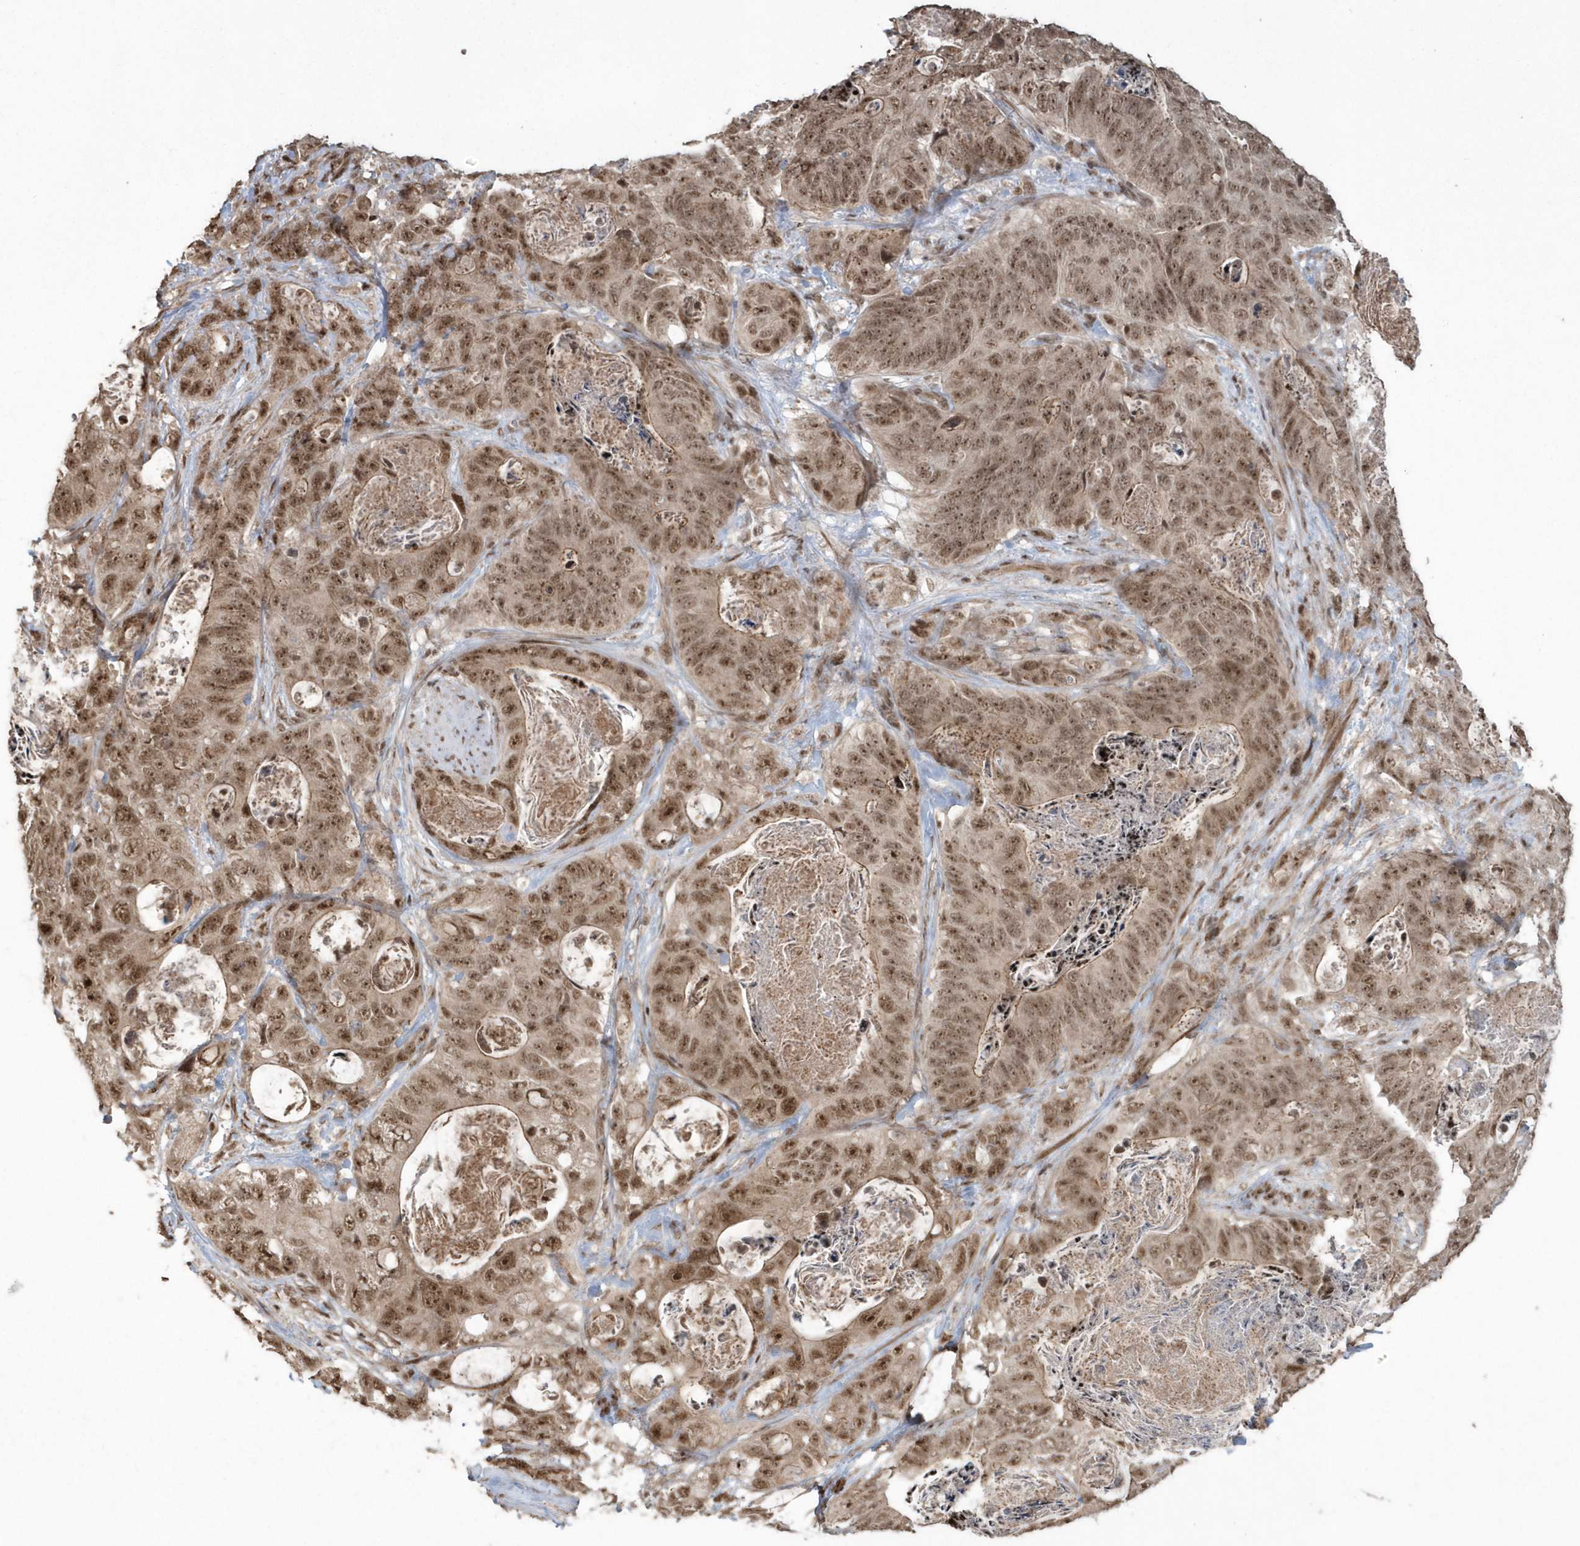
{"staining": {"intensity": "moderate", "quantity": ">75%", "location": "cytoplasmic/membranous,nuclear"}, "tissue": "stomach cancer", "cell_type": "Tumor cells", "image_type": "cancer", "snomed": [{"axis": "morphology", "description": "Normal tissue, NOS"}, {"axis": "morphology", "description": "Adenocarcinoma, NOS"}, {"axis": "topography", "description": "Stomach"}], "caption": "Brown immunohistochemical staining in stomach adenocarcinoma demonstrates moderate cytoplasmic/membranous and nuclear staining in about >75% of tumor cells.", "gene": "EPB41L4A", "patient": {"sex": "female", "age": 89}}